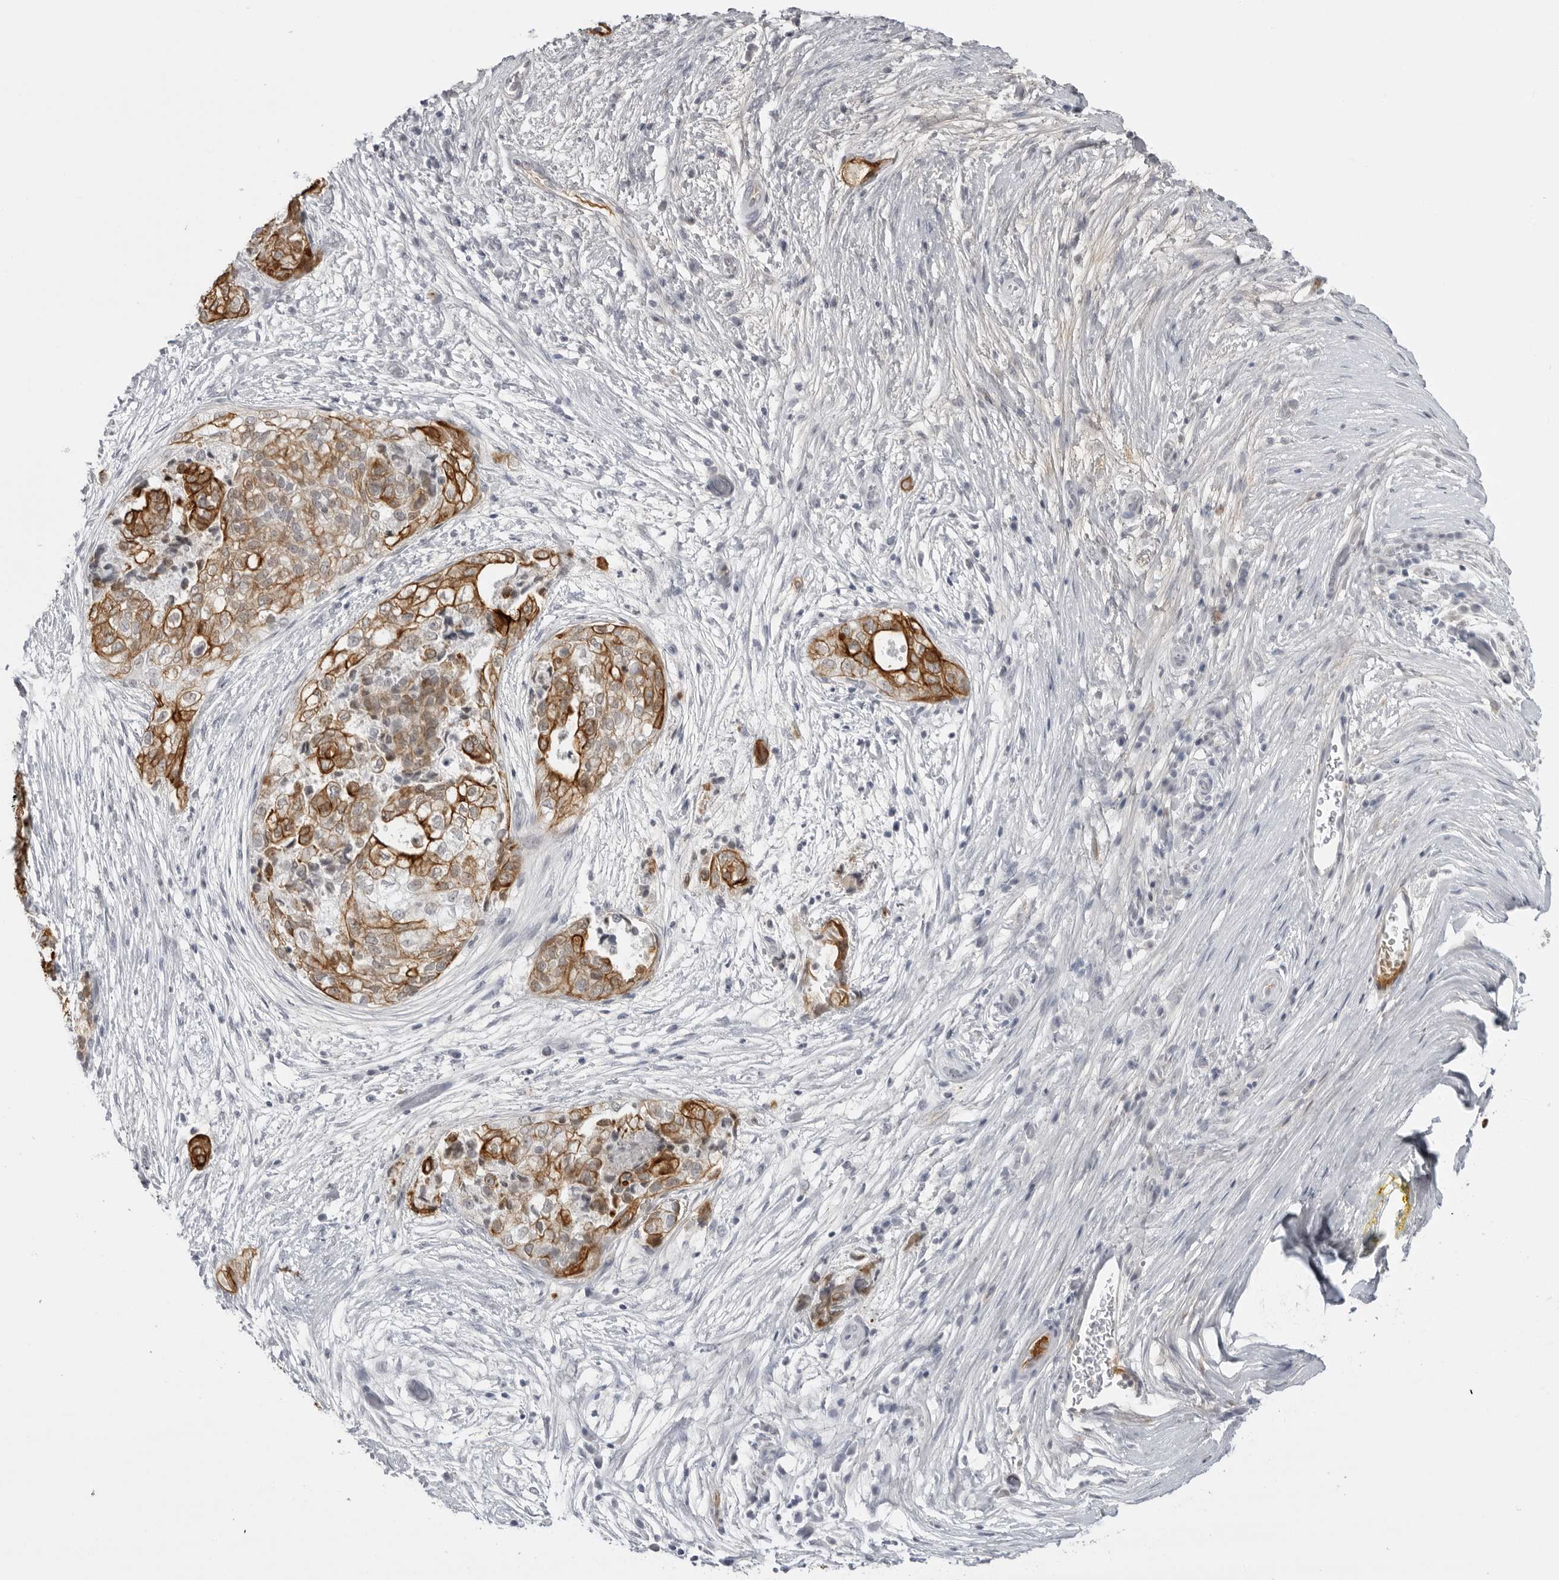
{"staining": {"intensity": "moderate", "quantity": ">75%", "location": "cytoplasmic/membranous"}, "tissue": "pancreatic cancer", "cell_type": "Tumor cells", "image_type": "cancer", "snomed": [{"axis": "morphology", "description": "Adenocarcinoma, NOS"}, {"axis": "topography", "description": "Pancreas"}], "caption": "Tumor cells reveal moderate cytoplasmic/membranous staining in about >75% of cells in pancreatic cancer (adenocarcinoma).", "gene": "SERPINF2", "patient": {"sex": "male", "age": 72}}